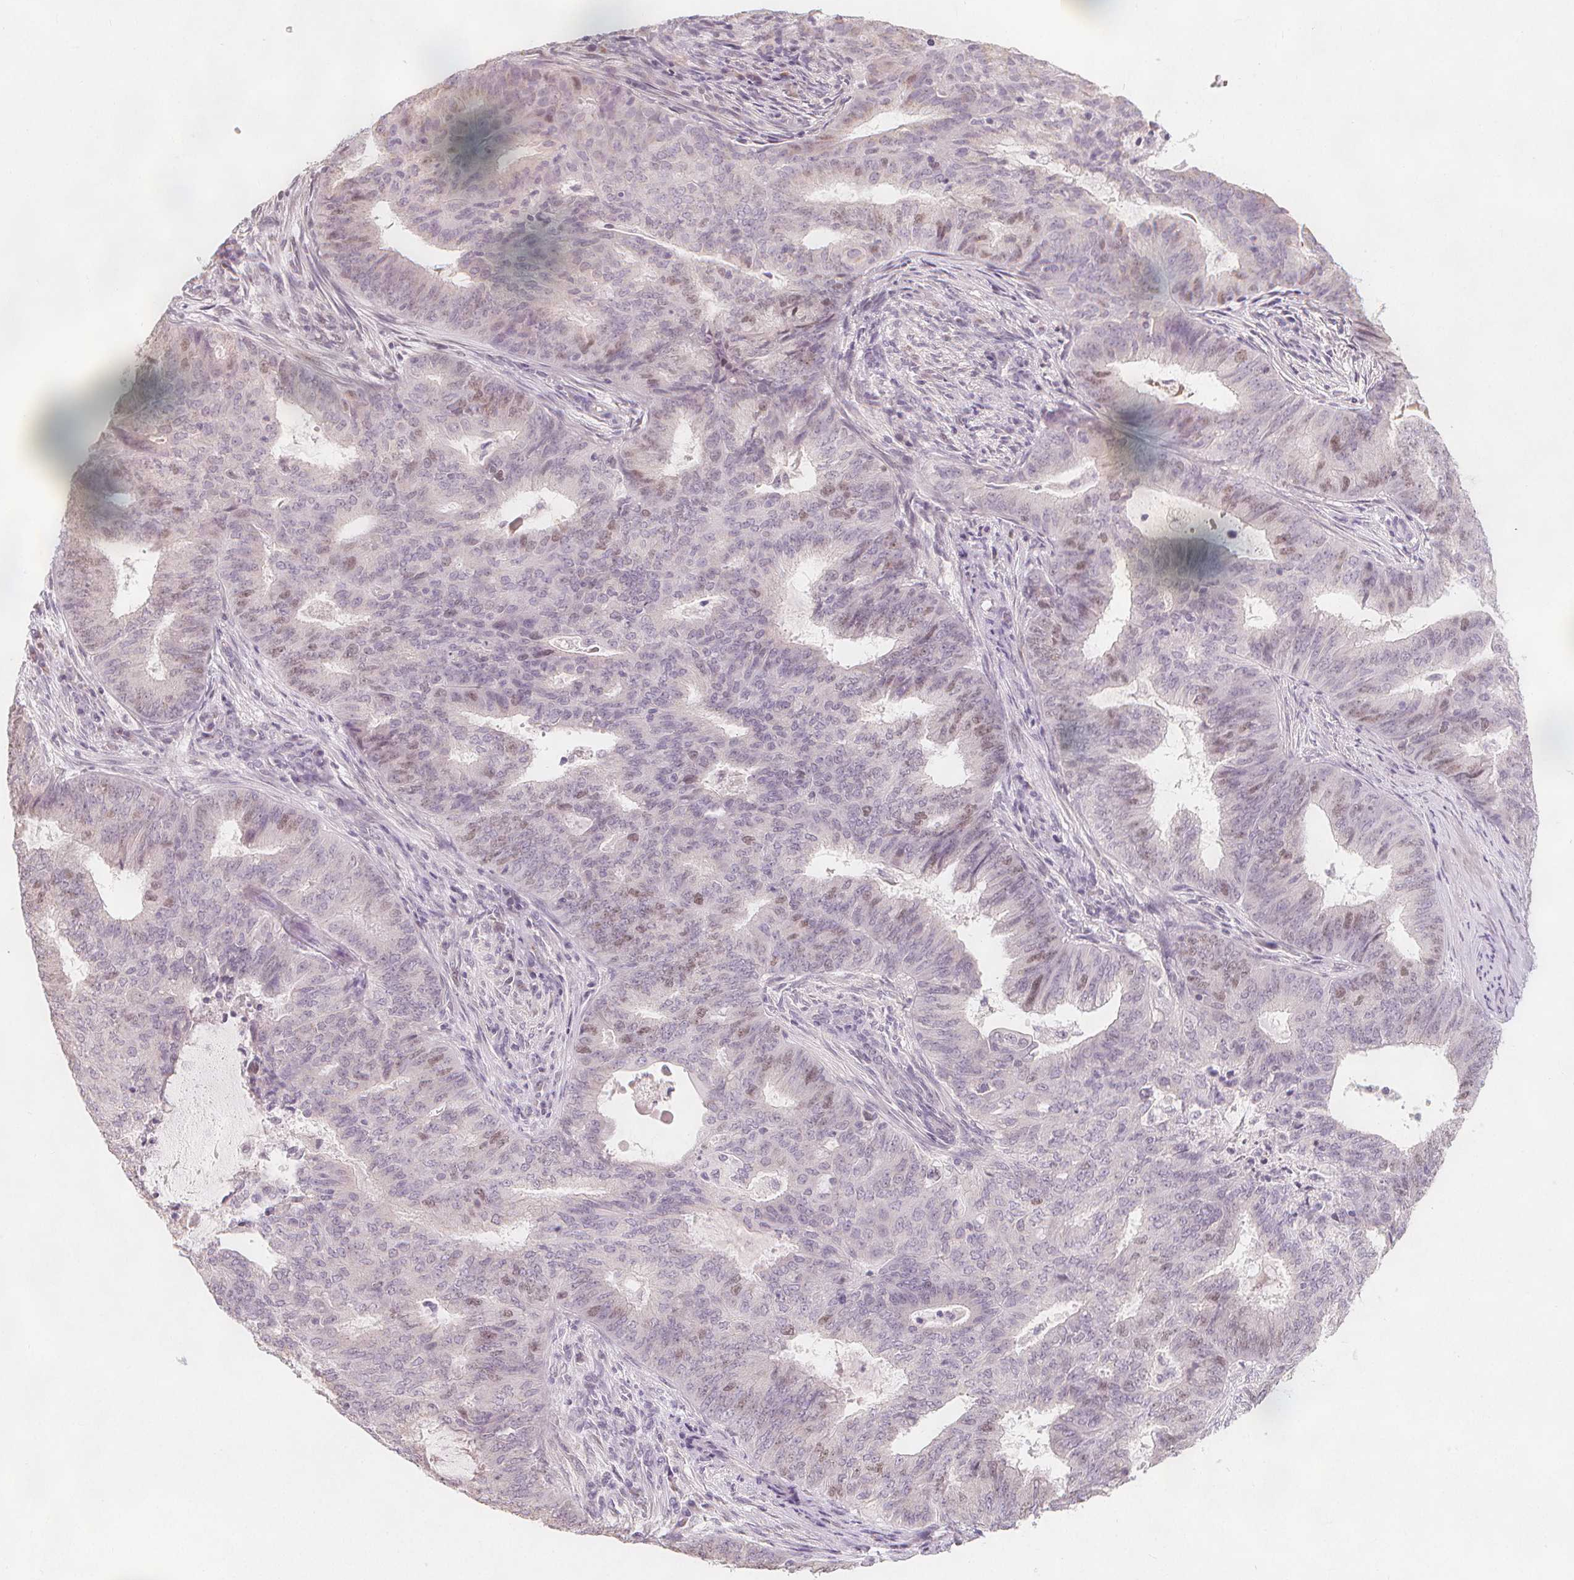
{"staining": {"intensity": "weak", "quantity": "<25%", "location": "nuclear"}, "tissue": "endometrial cancer", "cell_type": "Tumor cells", "image_type": "cancer", "snomed": [{"axis": "morphology", "description": "Adenocarcinoma, NOS"}, {"axis": "topography", "description": "Endometrium"}], "caption": "High power microscopy micrograph of an immunohistochemistry (IHC) photomicrograph of endometrial cancer (adenocarcinoma), revealing no significant positivity in tumor cells.", "gene": "TIPIN", "patient": {"sex": "female", "age": 62}}